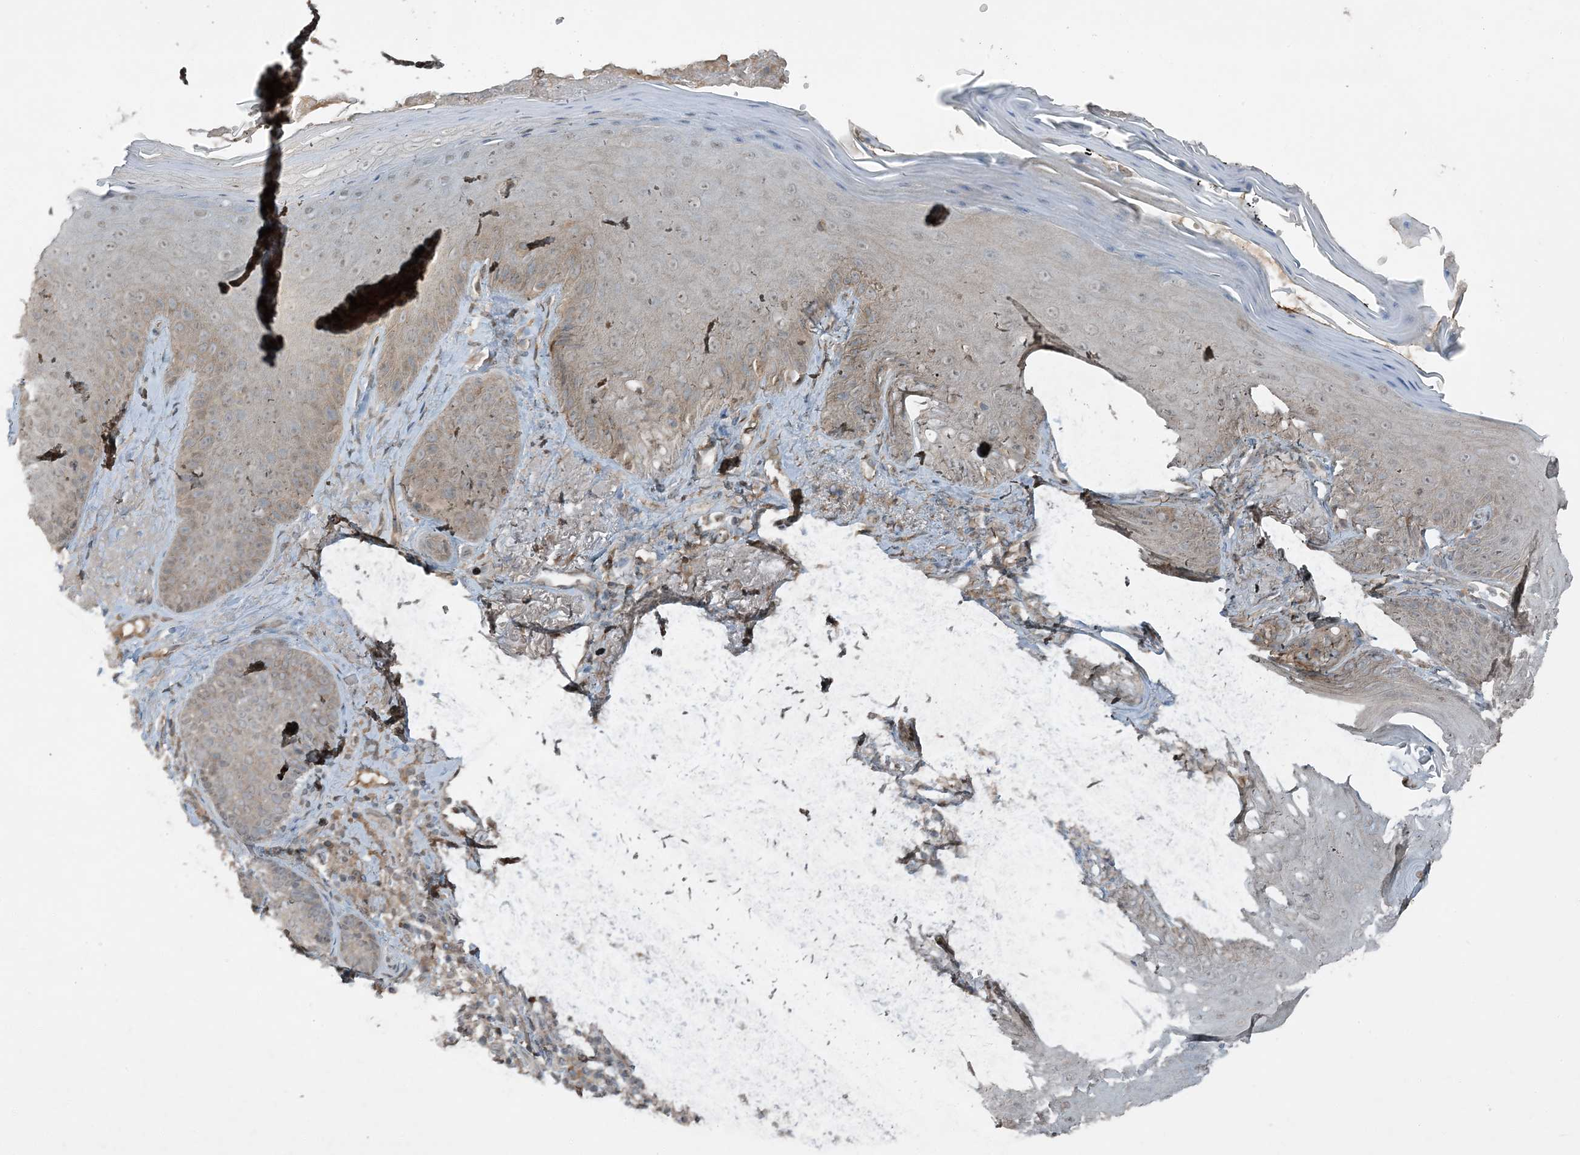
{"staining": {"intensity": "weak", "quantity": ">75%", "location": "cytoplasmic/membranous"}, "tissue": "skin", "cell_type": "Fibroblasts", "image_type": "normal", "snomed": [{"axis": "morphology", "description": "Normal tissue, NOS"}, {"axis": "topography", "description": "Skin"}], "caption": "Skin stained with immunohistochemistry (IHC) exhibits weak cytoplasmic/membranous expression in about >75% of fibroblasts. The staining is performed using DAB (3,3'-diaminobenzidine) brown chromogen to label protein expression. The nuclei are counter-stained blue using hematoxylin.", "gene": "MDN1", "patient": {"sex": "male", "age": 57}}